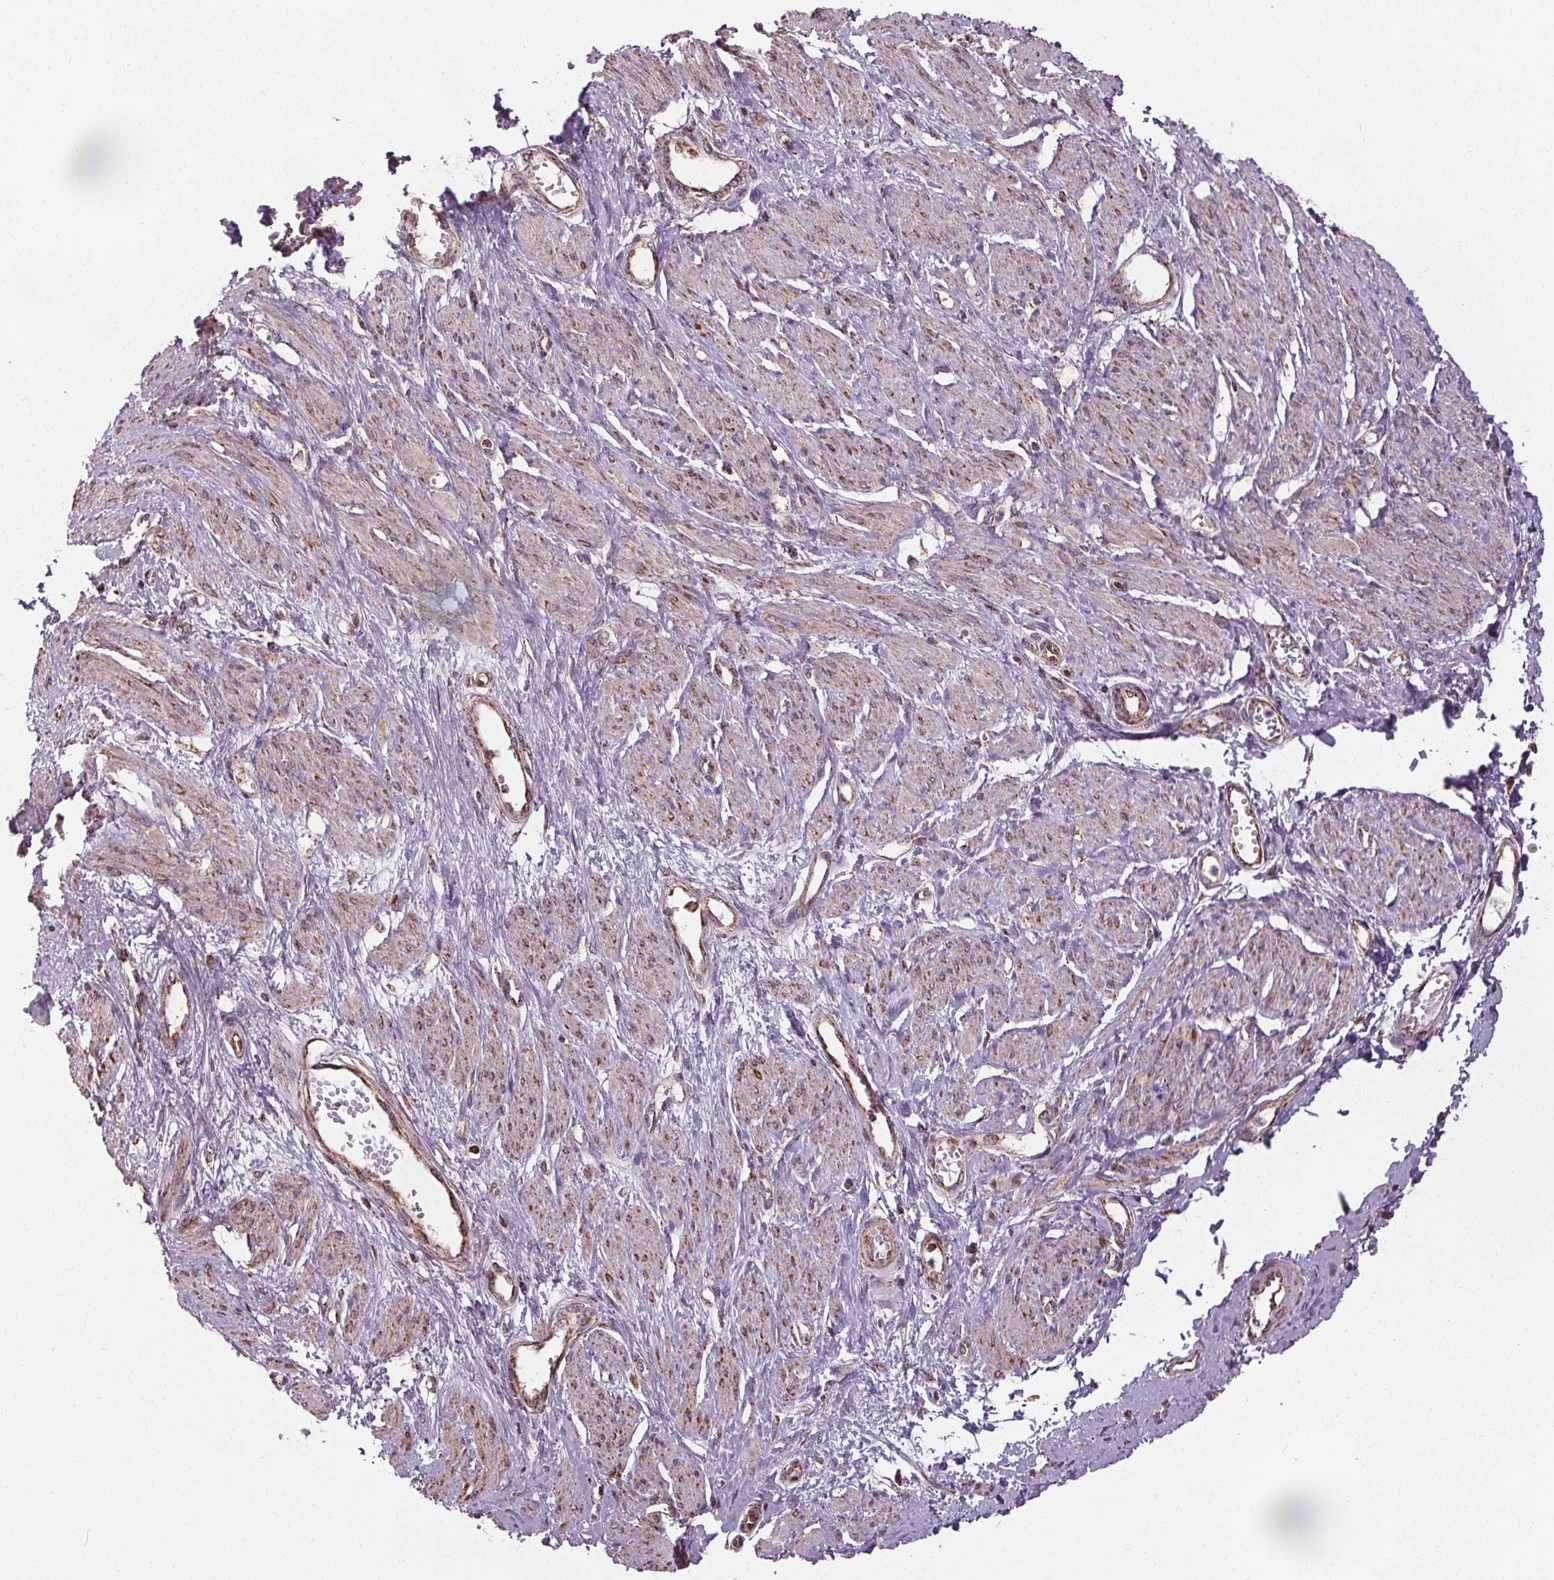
{"staining": {"intensity": "weak", "quantity": ">75%", "location": "cytoplasmic/membranous"}, "tissue": "smooth muscle", "cell_type": "Smooth muscle cells", "image_type": "normal", "snomed": [{"axis": "morphology", "description": "Normal tissue, NOS"}, {"axis": "topography", "description": "Smooth muscle"}, {"axis": "topography", "description": "Uterus"}], "caption": "Smooth muscle stained with immunohistochemistry (IHC) exhibits weak cytoplasmic/membranous positivity in approximately >75% of smooth muscle cells.", "gene": "ZNF548", "patient": {"sex": "female", "age": 39}}